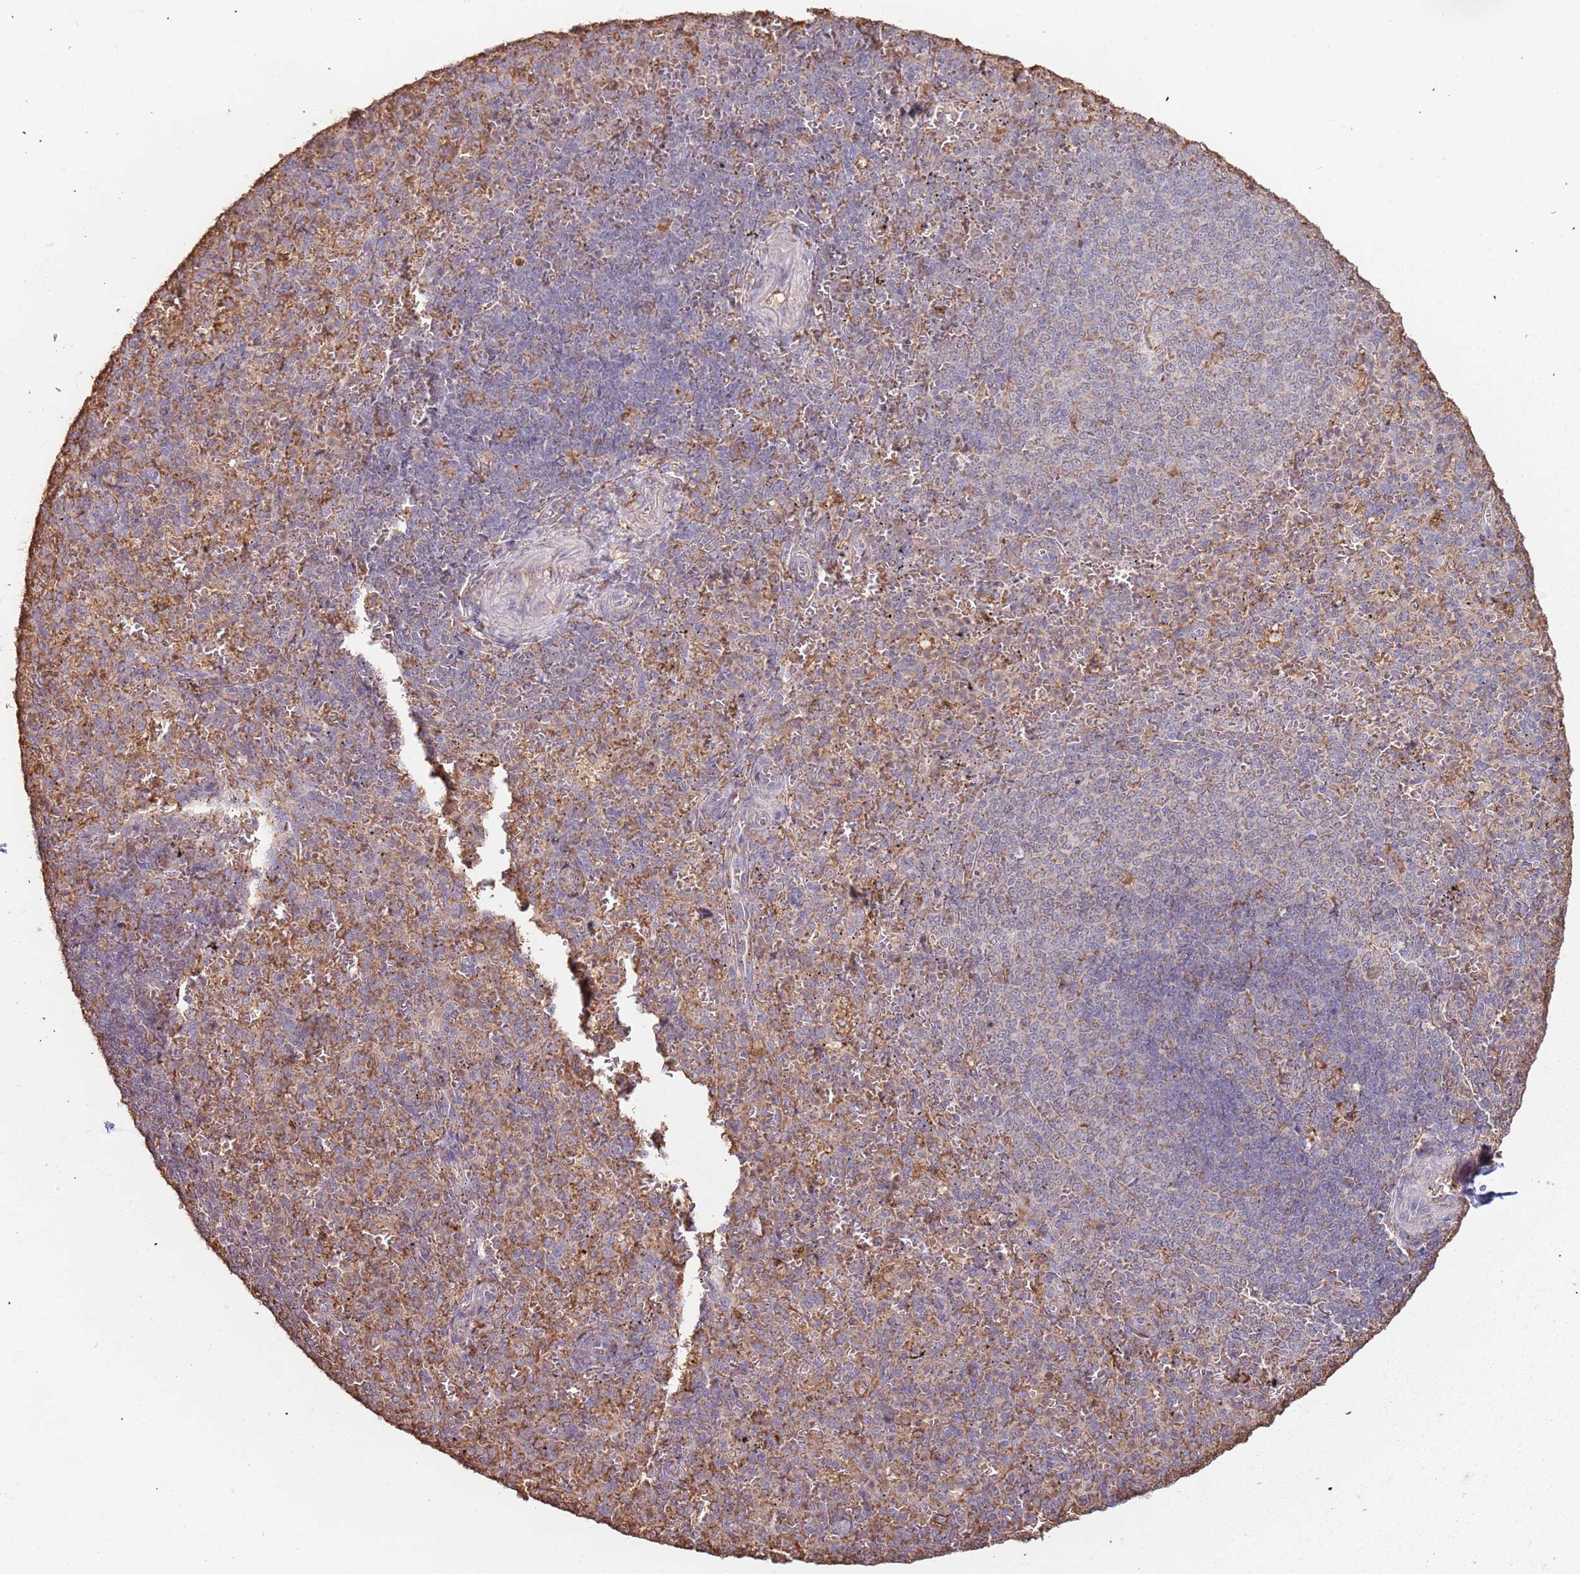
{"staining": {"intensity": "moderate", "quantity": "<25%", "location": "cytoplasmic/membranous"}, "tissue": "spleen", "cell_type": "Cells in red pulp", "image_type": "normal", "snomed": [{"axis": "morphology", "description": "Normal tissue, NOS"}, {"axis": "topography", "description": "Spleen"}], "caption": "Cells in red pulp exhibit low levels of moderate cytoplasmic/membranous positivity in approximately <25% of cells in normal human spleen. (brown staining indicates protein expression, while blue staining denotes nuclei).", "gene": "ATOSB", "patient": {"sex": "female", "age": 21}}